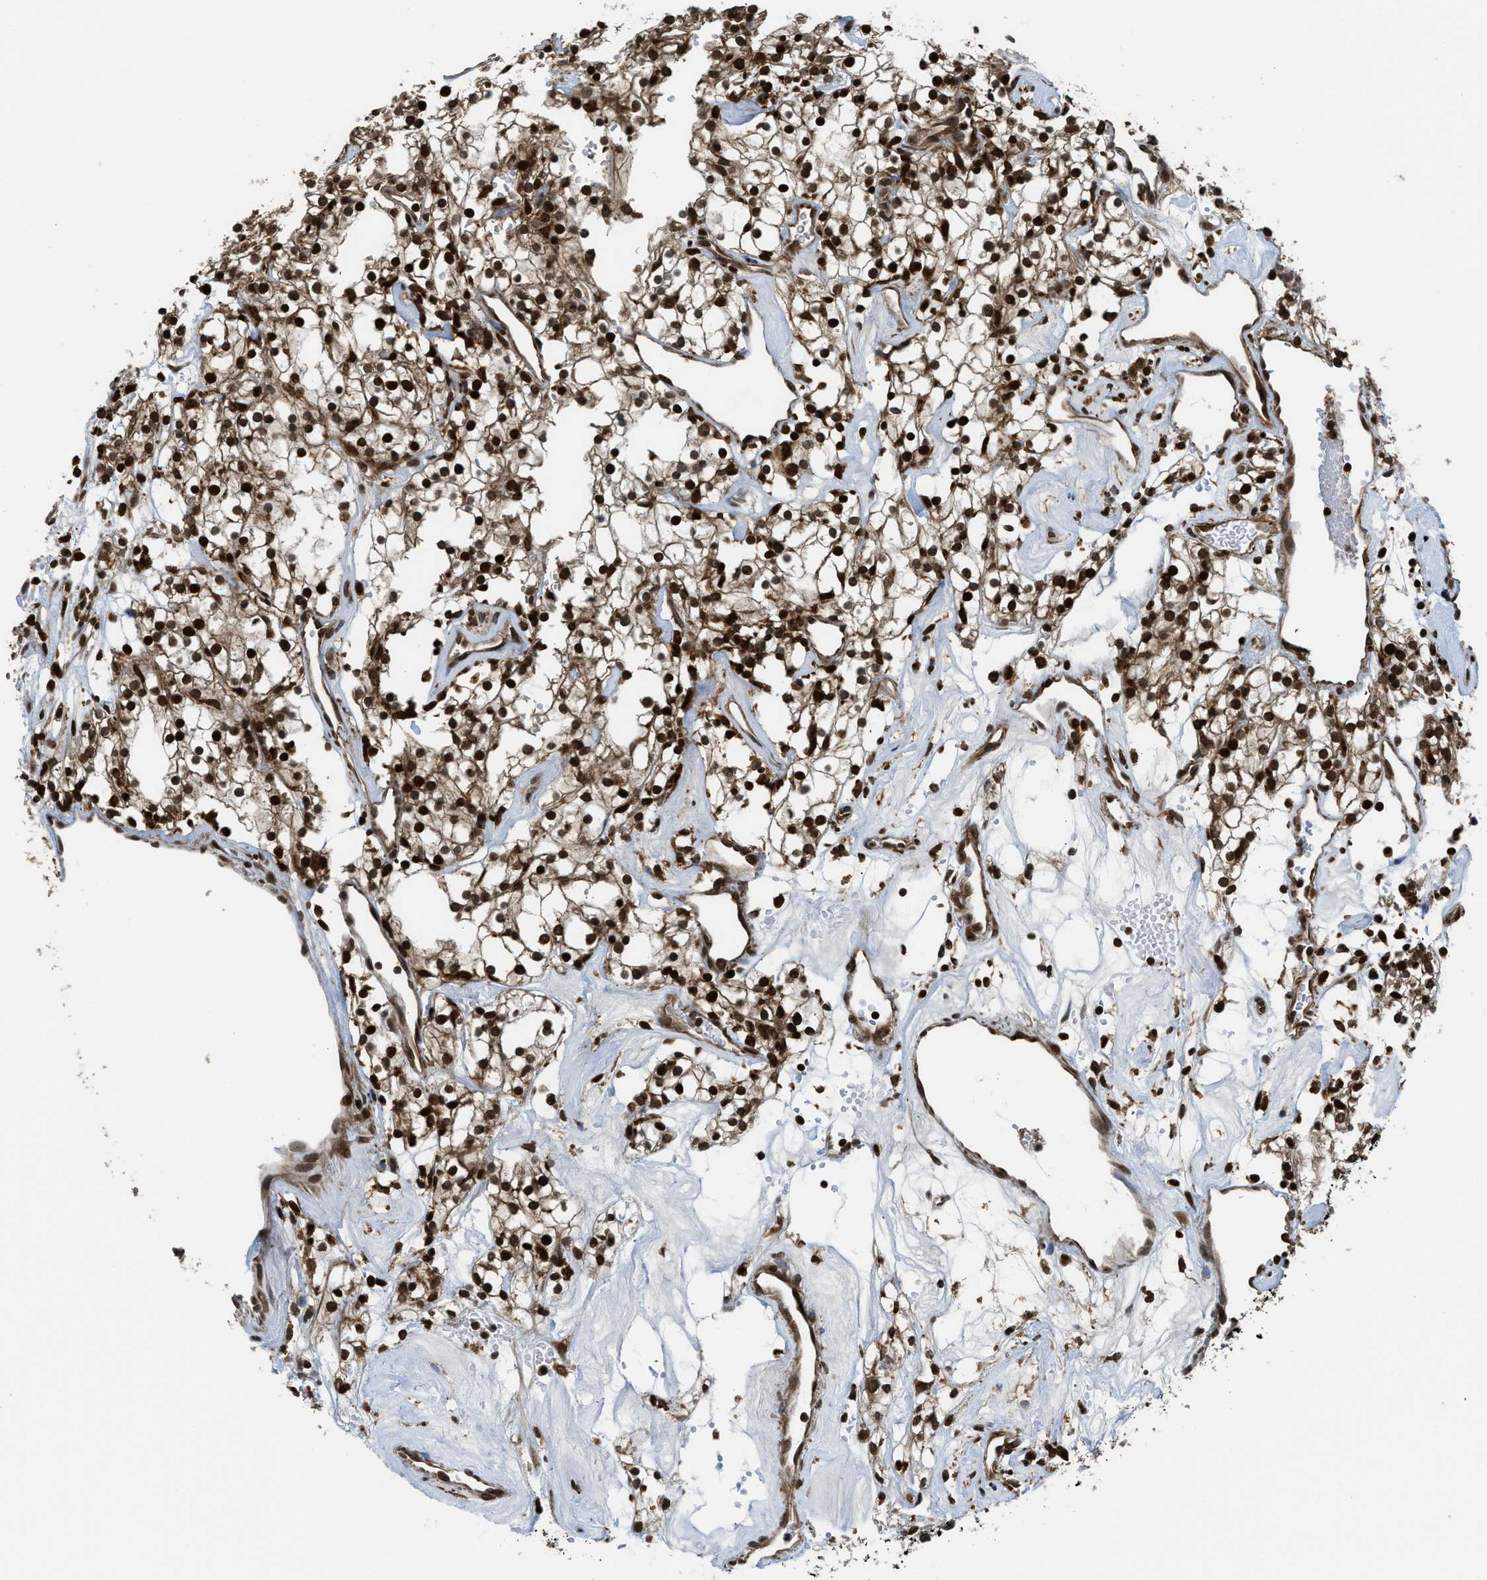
{"staining": {"intensity": "strong", "quantity": ">75%", "location": "nuclear"}, "tissue": "renal cancer", "cell_type": "Tumor cells", "image_type": "cancer", "snomed": [{"axis": "morphology", "description": "Adenocarcinoma, NOS"}, {"axis": "topography", "description": "Kidney"}], "caption": "Tumor cells reveal high levels of strong nuclear positivity in approximately >75% of cells in human renal adenocarcinoma. The protein of interest is stained brown, and the nuclei are stained in blue (DAB IHC with brightfield microscopy, high magnification).", "gene": "RETREG3", "patient": {"sex": "male", "age": 59}}